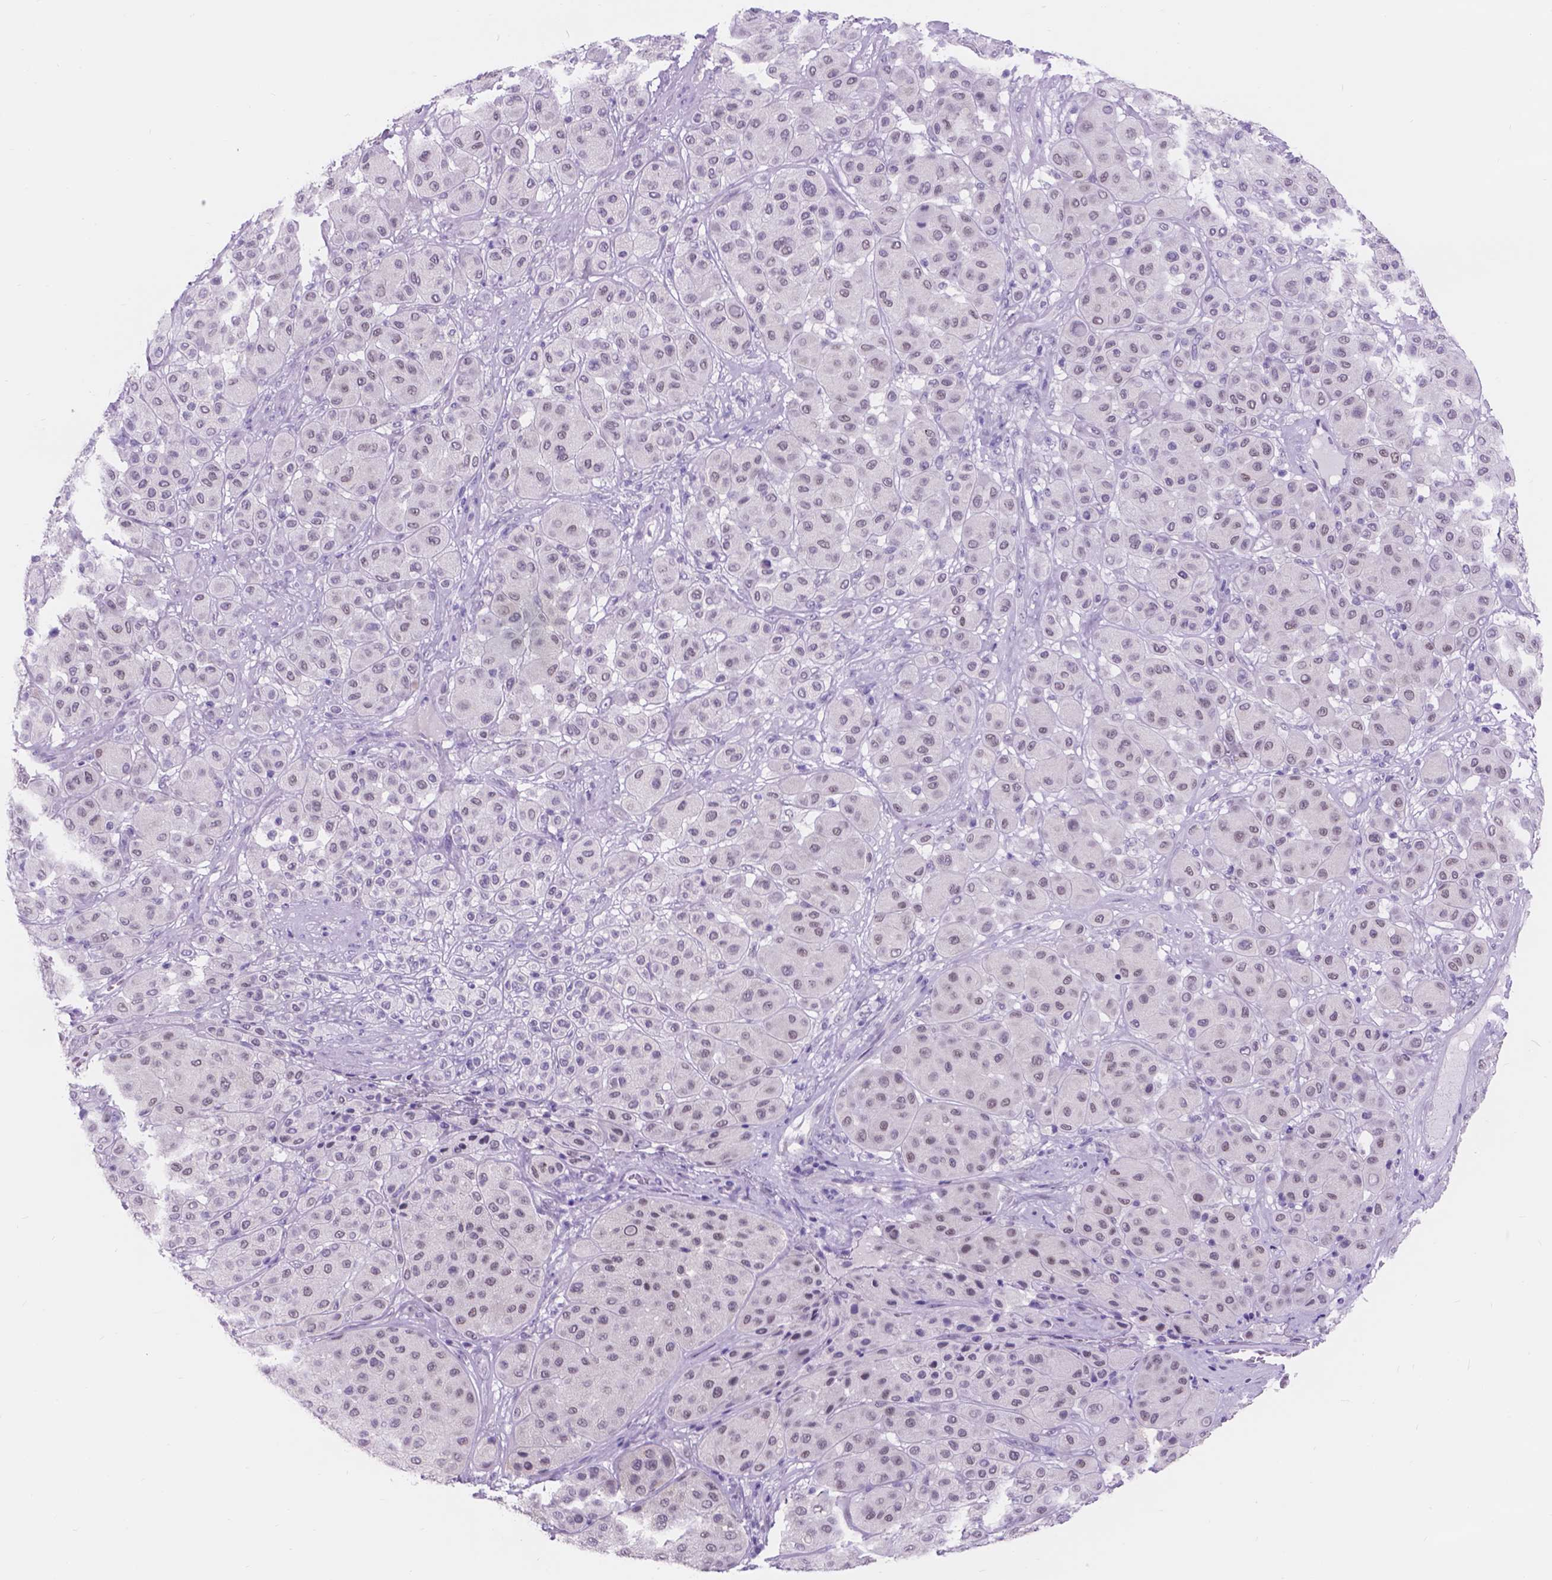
{"staining": {"intensity": "weak", "quantity": "25%-75%", "location": "nuclear"}, "tissue": "melanoma", "cell_type": "Tumor cells", "image_type": "cancer", "snomed": [{"axis": "morphology", "description": "Malignant melanoma, Metastatic site"}, {"axis": "topography", "description": "Smooth muscle"}], "caption": "IHC staining of malignant melanoma (metastatic site), which demonstrates low levels of weak nuclear expression in about 25%-75% of tumor cells indicating weak nuclear protein staining. The staining was performed using DAB (brown) for protein detection and nuclei were counterstained in hematoxylin (blue).", "gene": "DCC", "patient": {"sex": "male", "age": 41}}